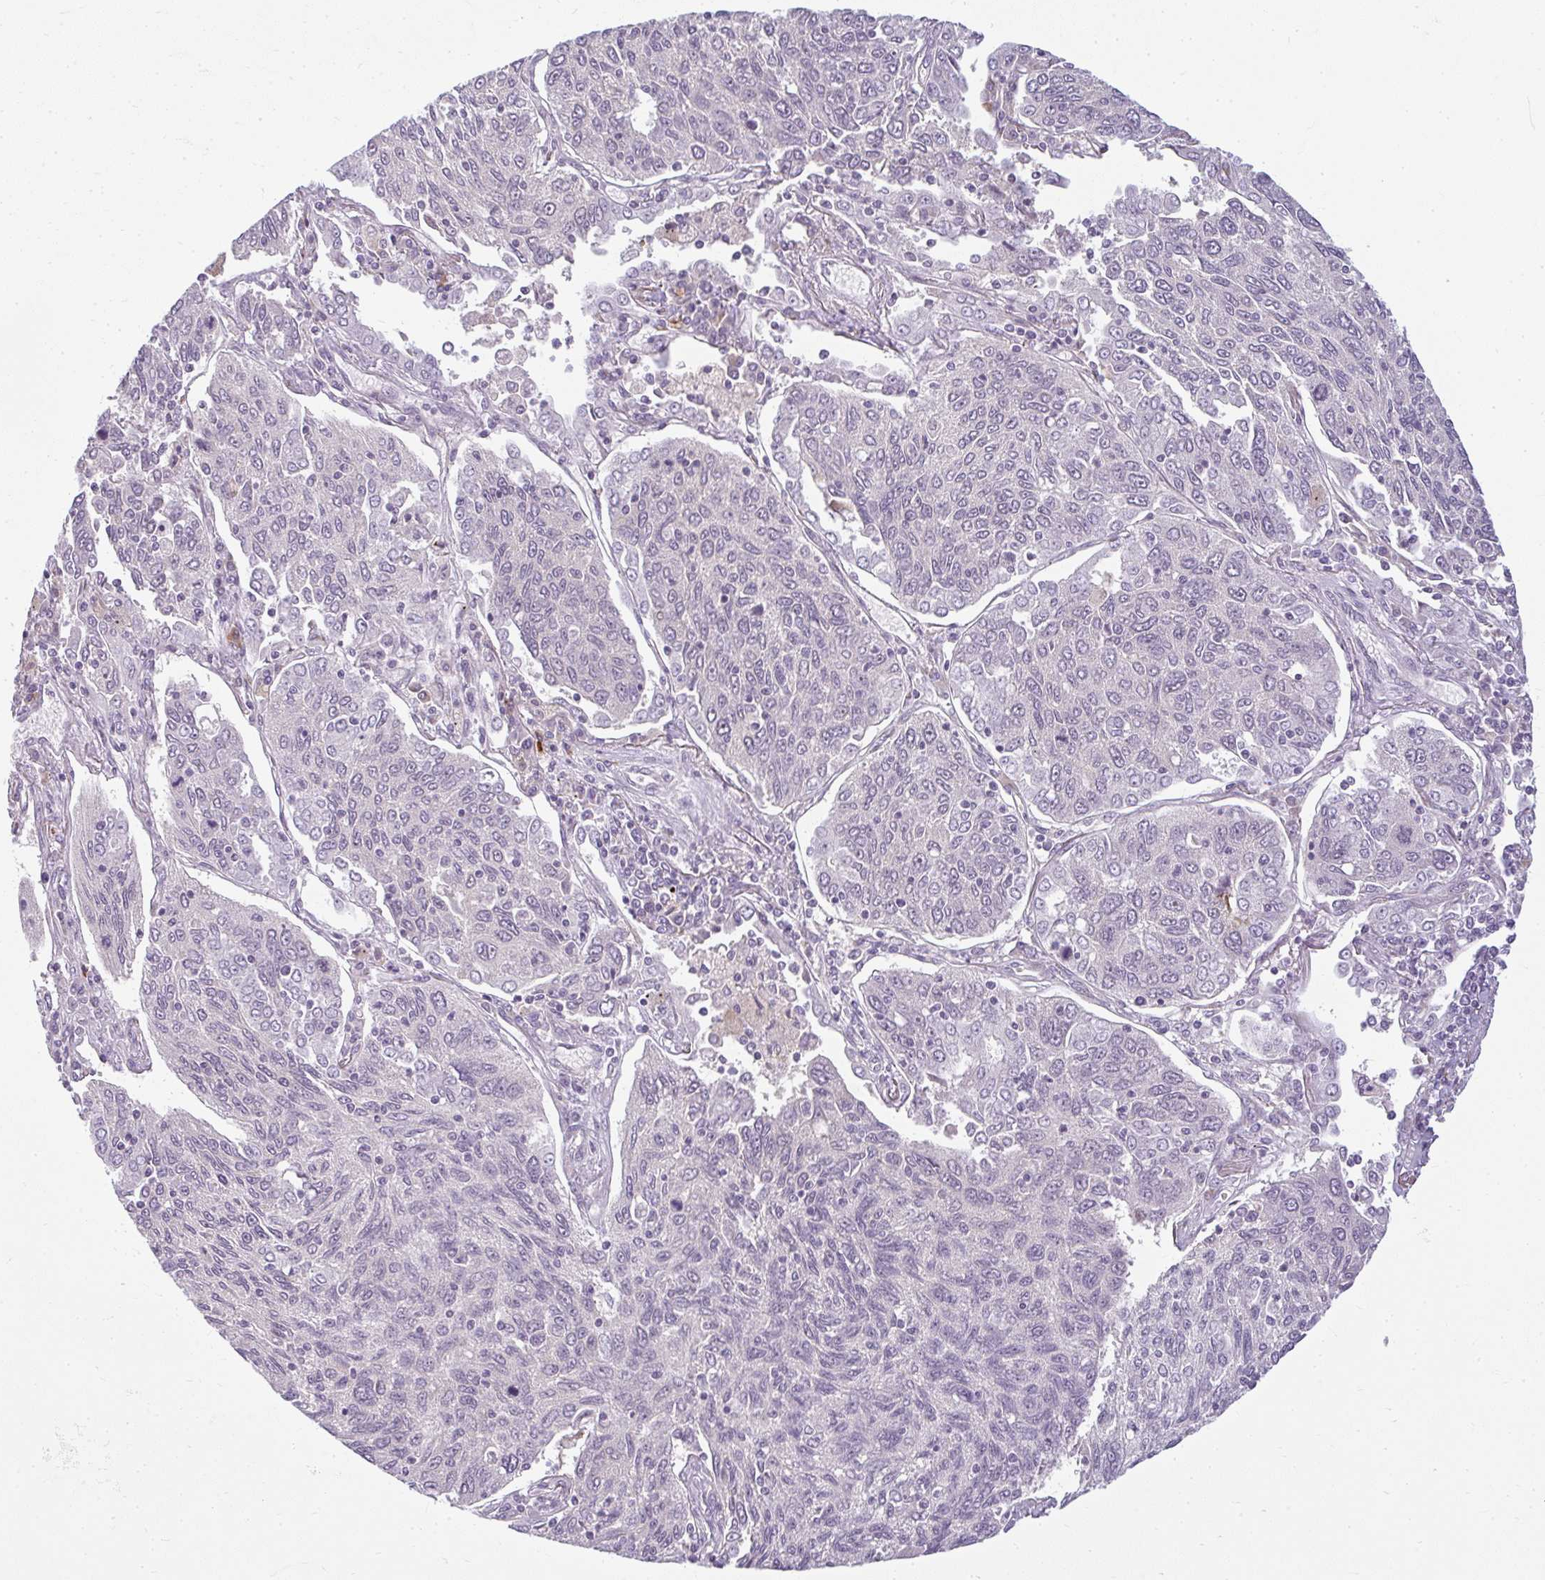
{"staining": {"intensity": "negative", "quantity": "none", "location": "none"}, "tissue": "lung cancer", "cell_type": "Tumor cells", "image_type": "cancer", "snomed": [{"axis": "morphology", "description": "Squamous cell carcinoma, NOS"}, {"axis": "topography", "description": "Lung"}], "caption": "Squamous cell carcinoma (lung) stained for a protein using IHC exhibits no positivity tumor cells.", "gene": "ZFYVE26", "patient": {"sex": "female", "age": 66}}